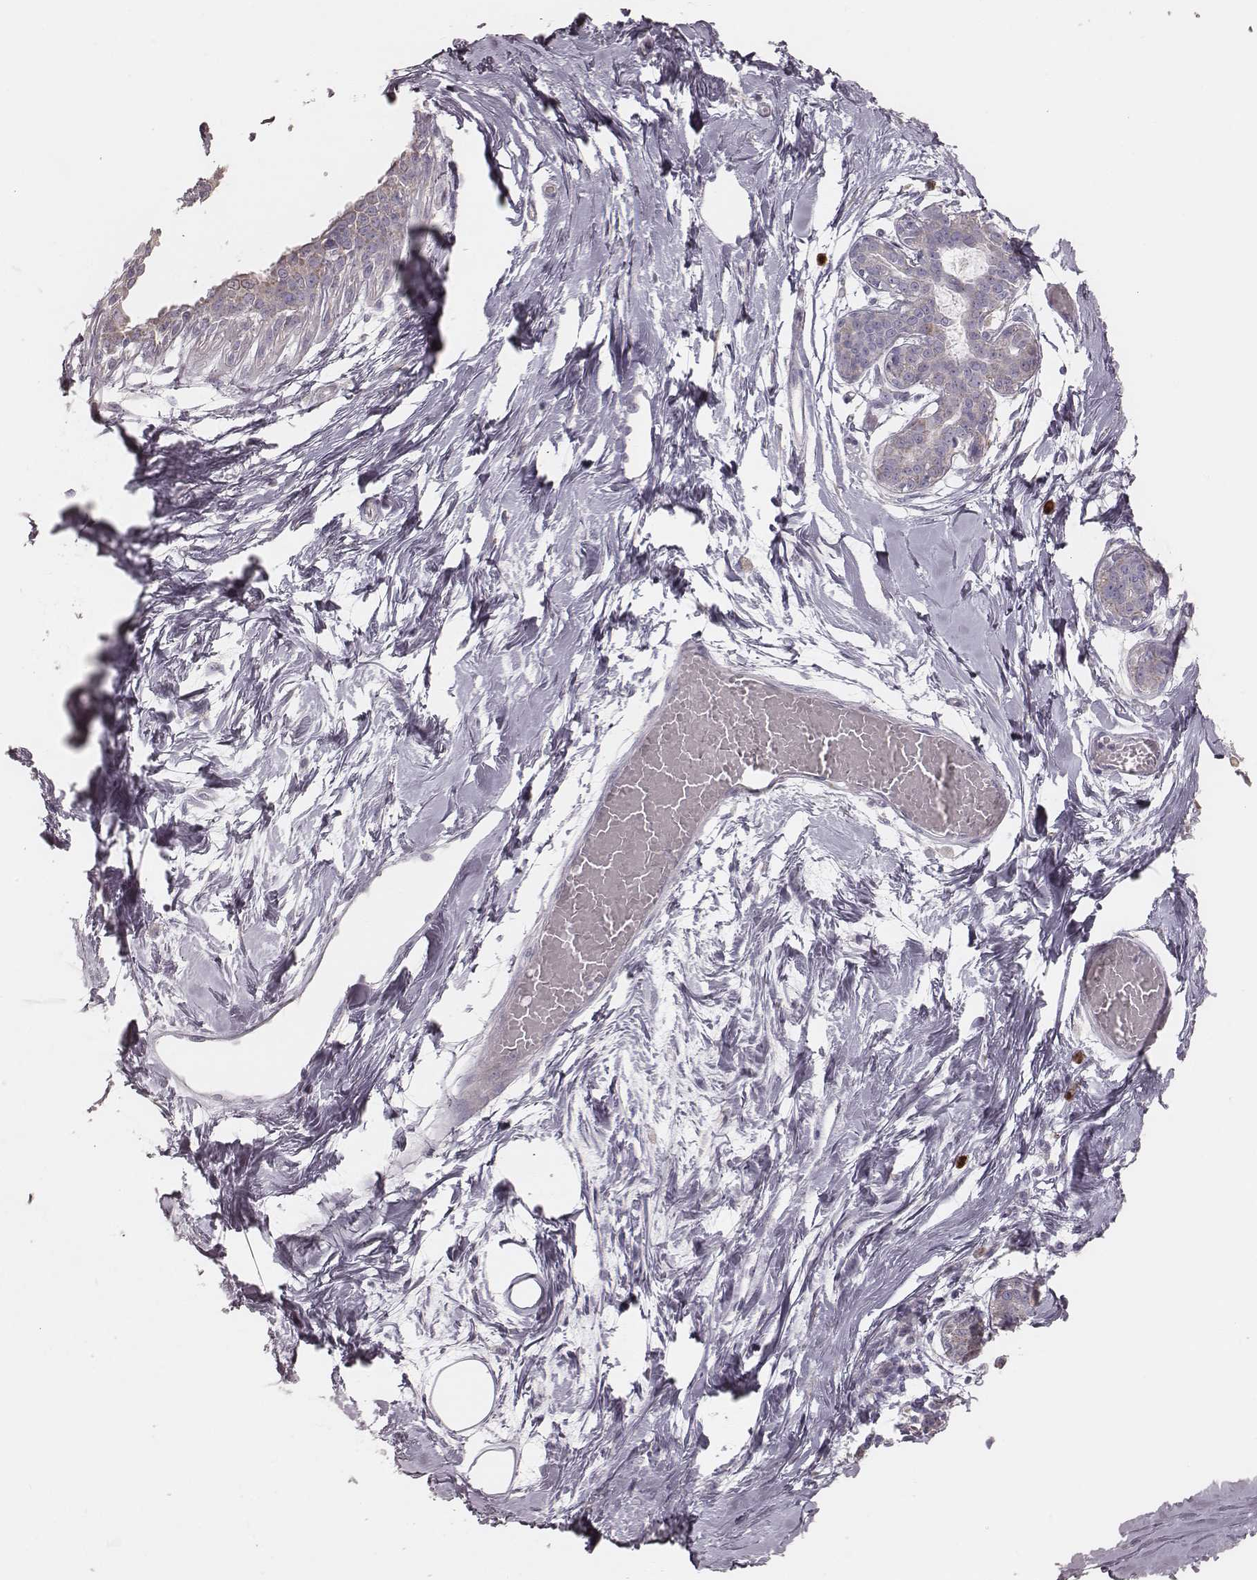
{"staining": {"intensity": "negative", "quantity": "none", "location": "none"}, "tissue": "breast", "cell_type": "Adipocytes", "image_type": "normal", "snomed": [{"axis": "morphology", "description": "Normal tissue, NOS"}, {"axis": "topography", "description": "Breast"}], "caption": "Adipocytes show no significant protein expression in normal breast. The staining was performed using DAB (3,3'-diaminobenzidine) to visualize the protein expression in brown, while the nuclei were stained in blue with hematoxylin (Magnification: 20x).", "gene": "KIF5C", "patient": {"sex": "female", "age": 45}}